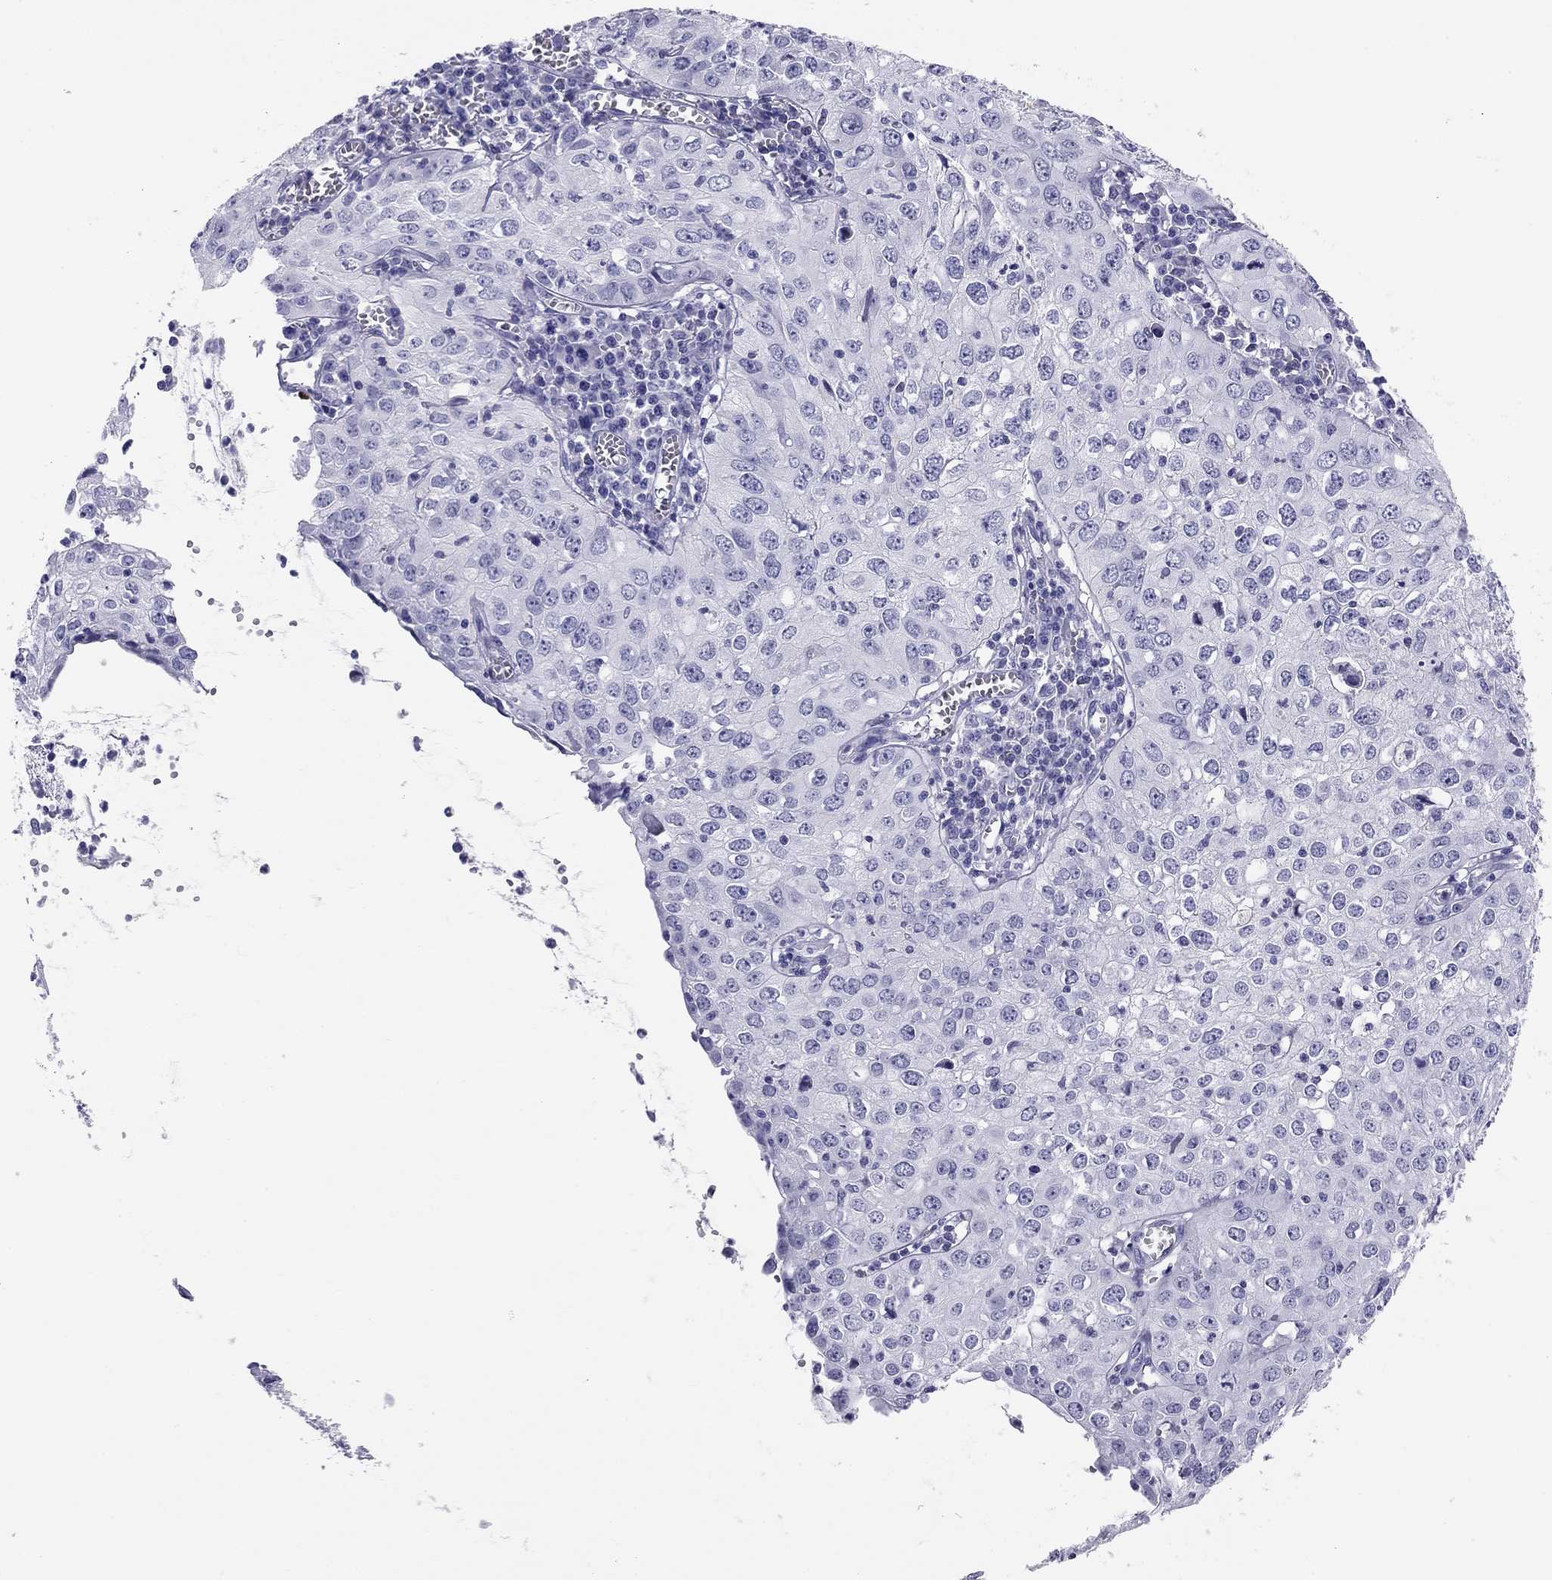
{"staining": {"intensity": "negative", "quantity": "none", "location": "none"}, "tissue": "cervical cancer", "cell_type": "Tumor cells", "image_type": "cancer", "snomed": [{"axis": "morphology", "description": "Squamous cell carcinoma, NOS"}, {"axis": "topography", "description": "Cervix"}], "caption": "IHC image of neoplastic tissue: cervical squamous cell carcinoma stained with DAB displays no significant protein expression in tumor cells.", "gene": "KLRG1", "patient": {"sex": "female", "age": 24}}